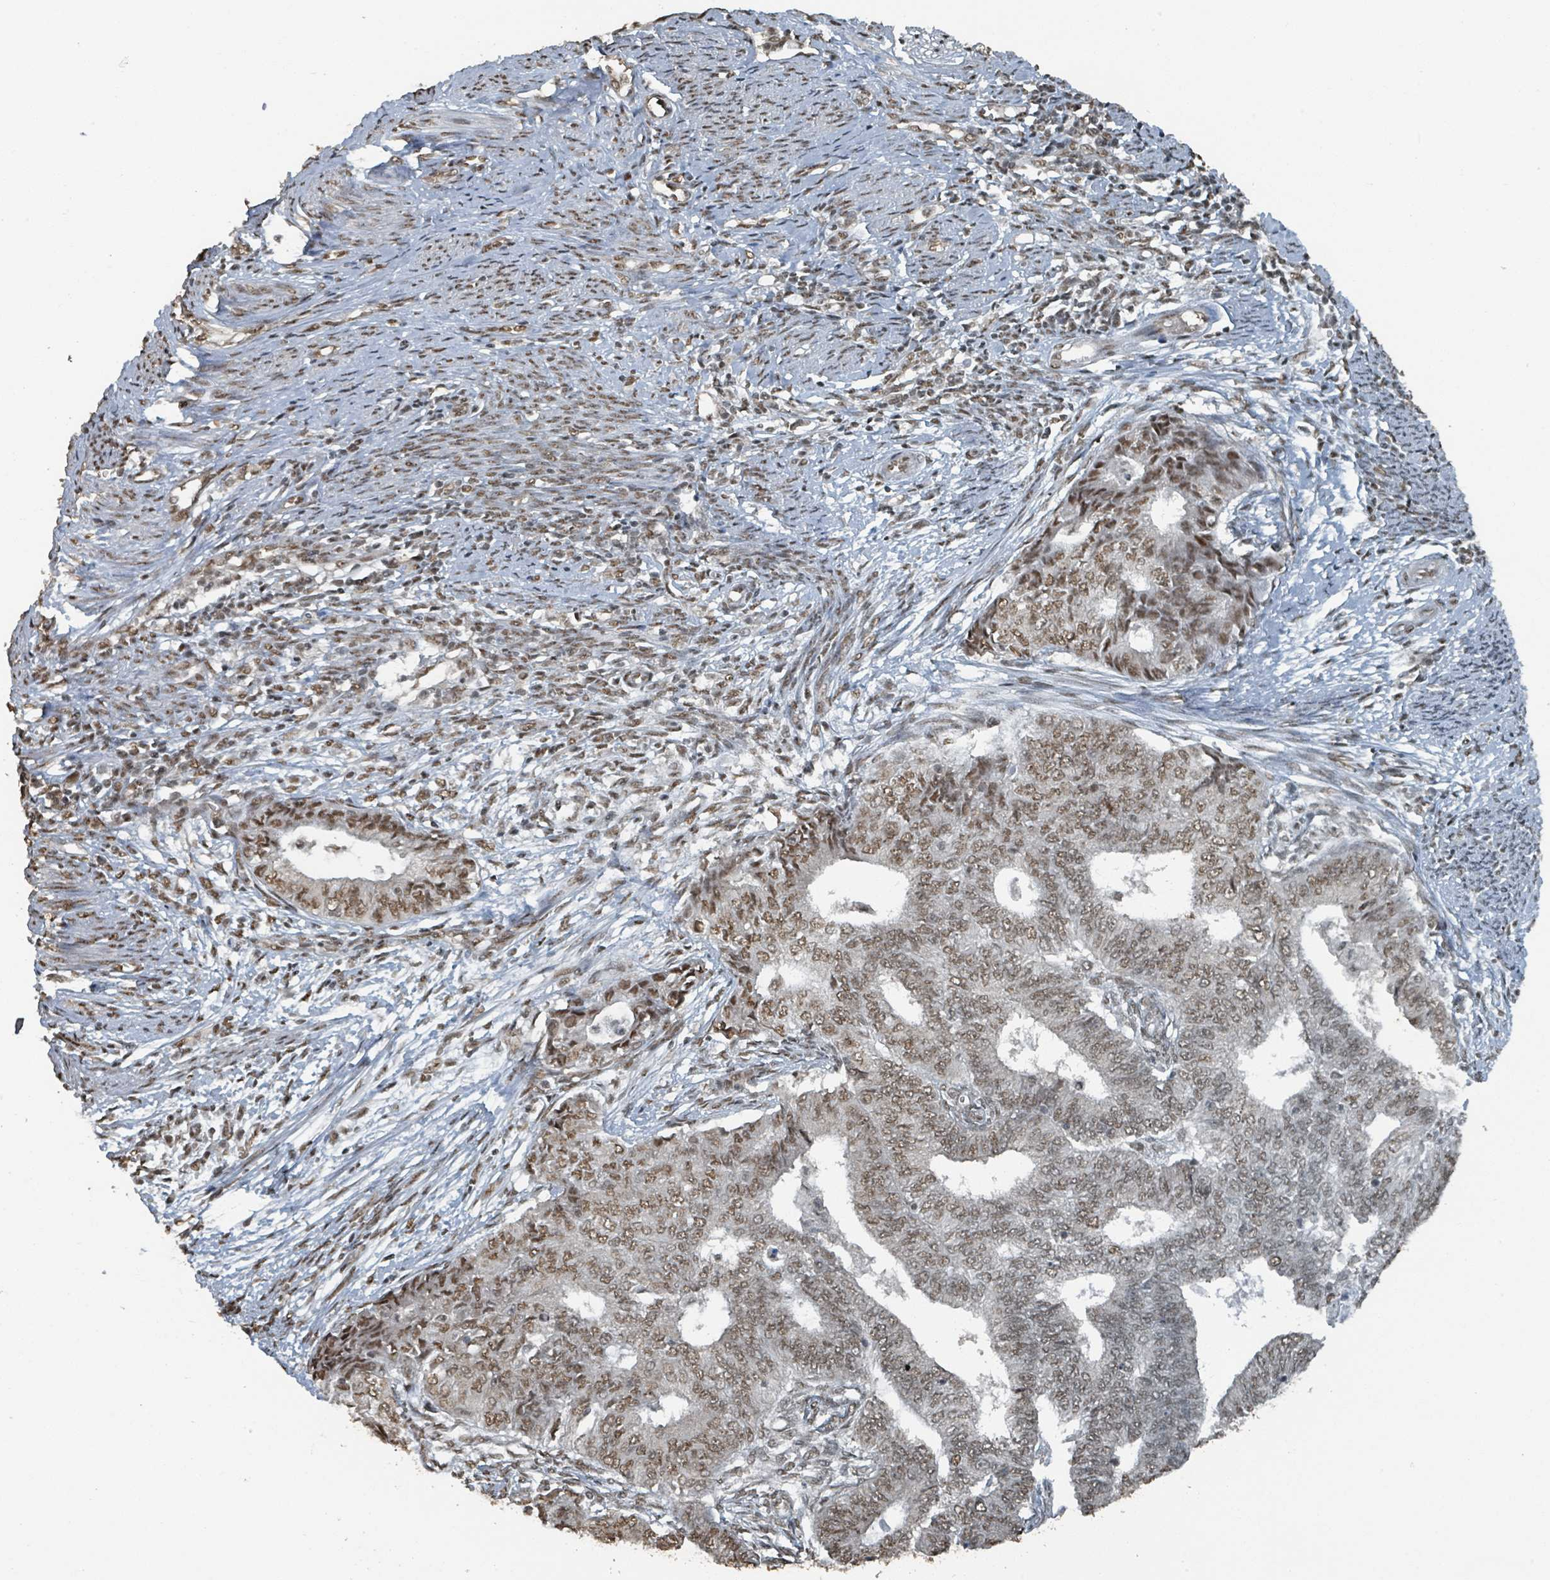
{"staining": {"intensity": "moderate", "quantity": ">75%", "location": "nuclear"}, "tissue": "endometrial cancer", "cell_type": "Tumor cells", "image_type": "cancer", "snomed": [{"axis": "morphology", "description": "Adenocarcinoma, NOS"}, {"axis": "topography", "description": "Endometrium"}], "caption": "Endometrial cancer was stained to show a protein in brown. There is medium levels of moderate nuclear staining in about >75% of tumor cells.", "gene": "PHIP", "patient": {"sex": "female", "age": 62}}